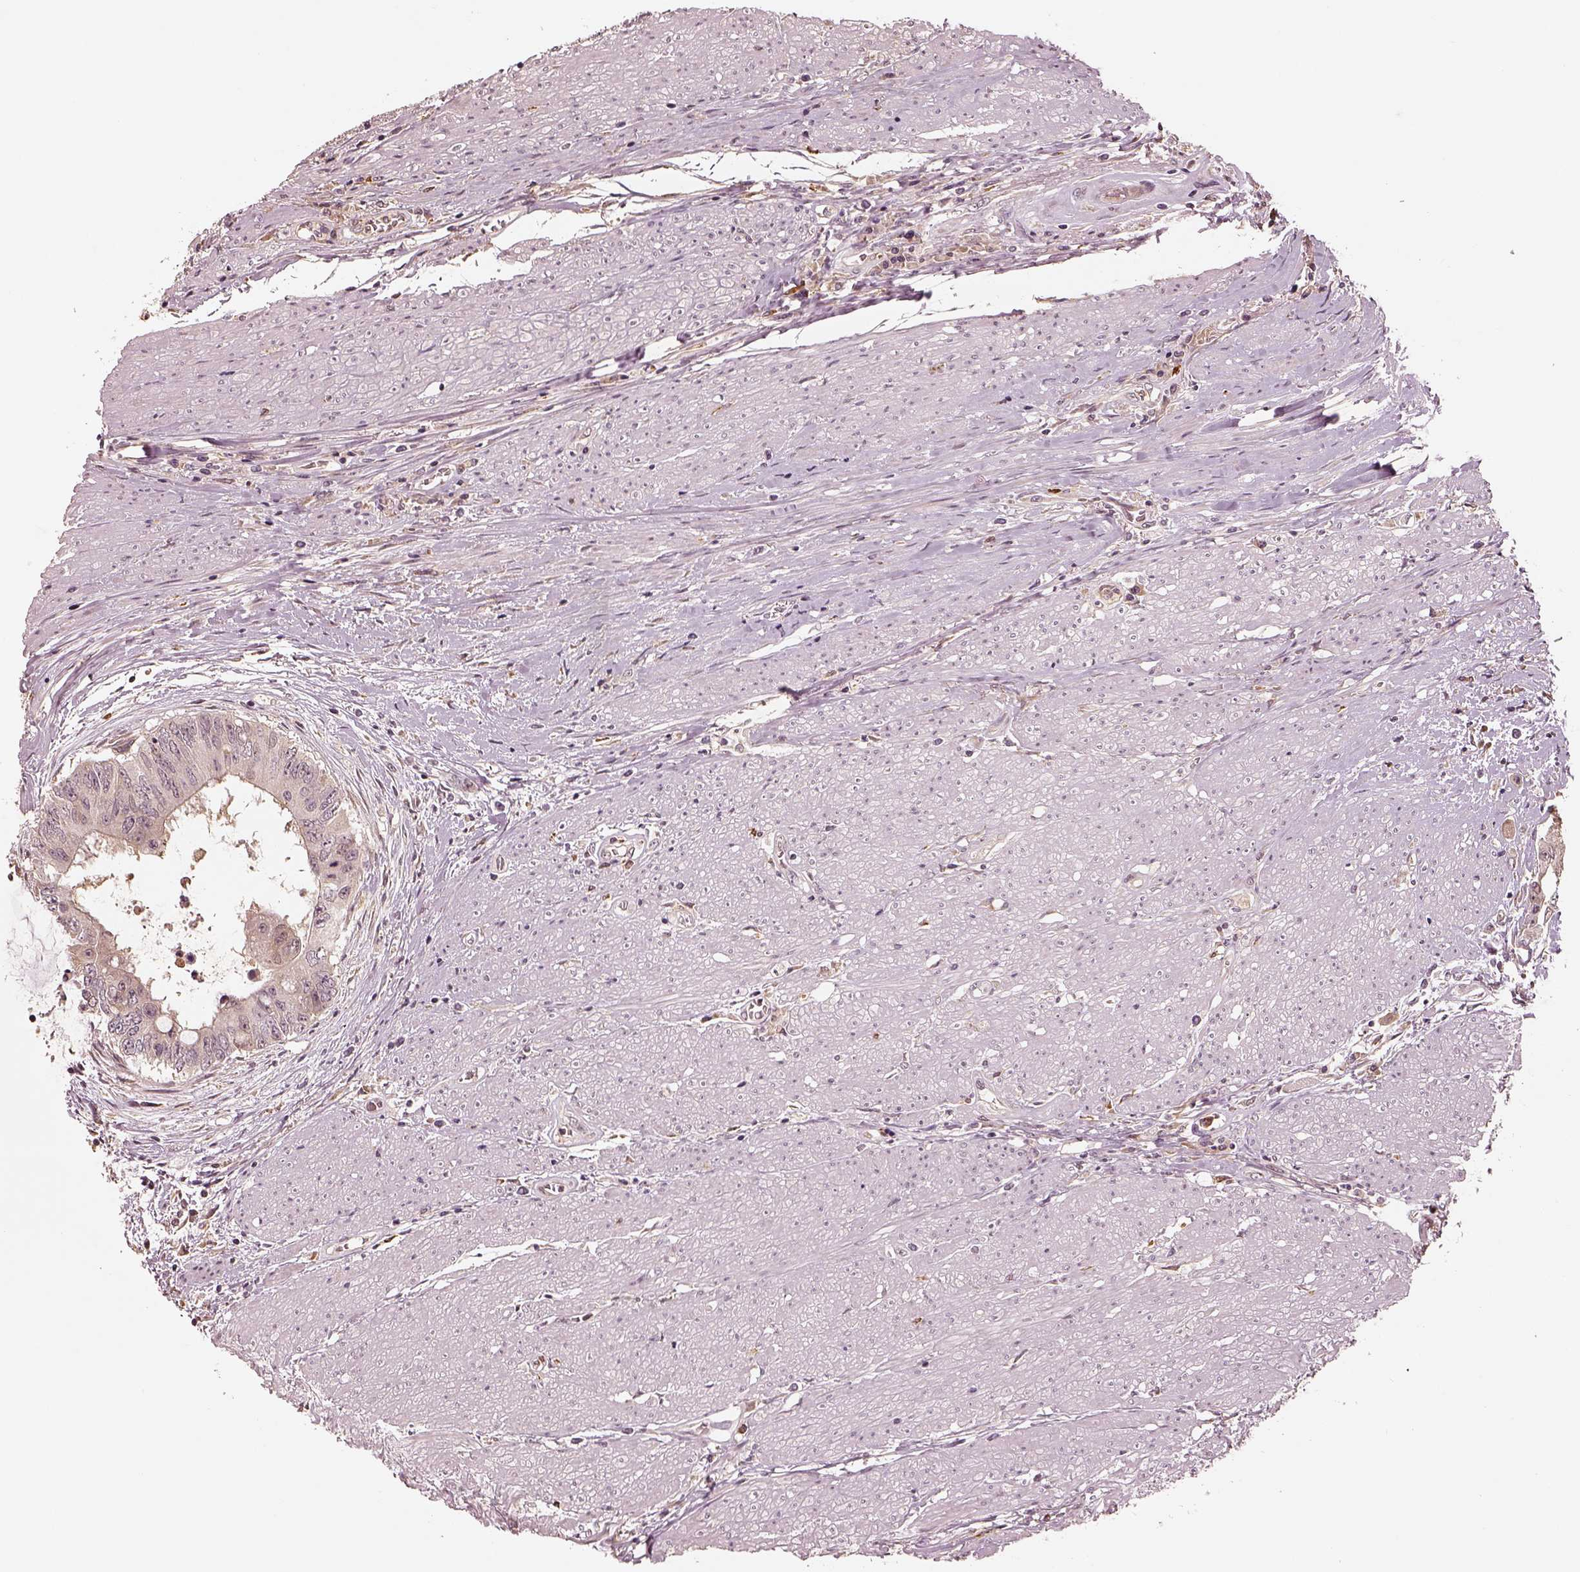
{"staining": {"intensity": "negative", "quantity": "none", "location": "none"}, "tissue": "colorectal cancer", "cell_type": "Tumor cells", "image_type": "cancer", "snomed": [{"axis": "morphology", "description": "Adenocarcinoma, NOS"}, {"axis": "topography", "description": "Rectum"}], "caption": "High magnification brightfield microscopy of colorectal adenocarcinoma stained with DAB (brown) and counterstained with hematoxylin (blue): tumor cells show no significant expression.", "gene": "CRB1", "patient": {"sex": "male", "age": 59}}